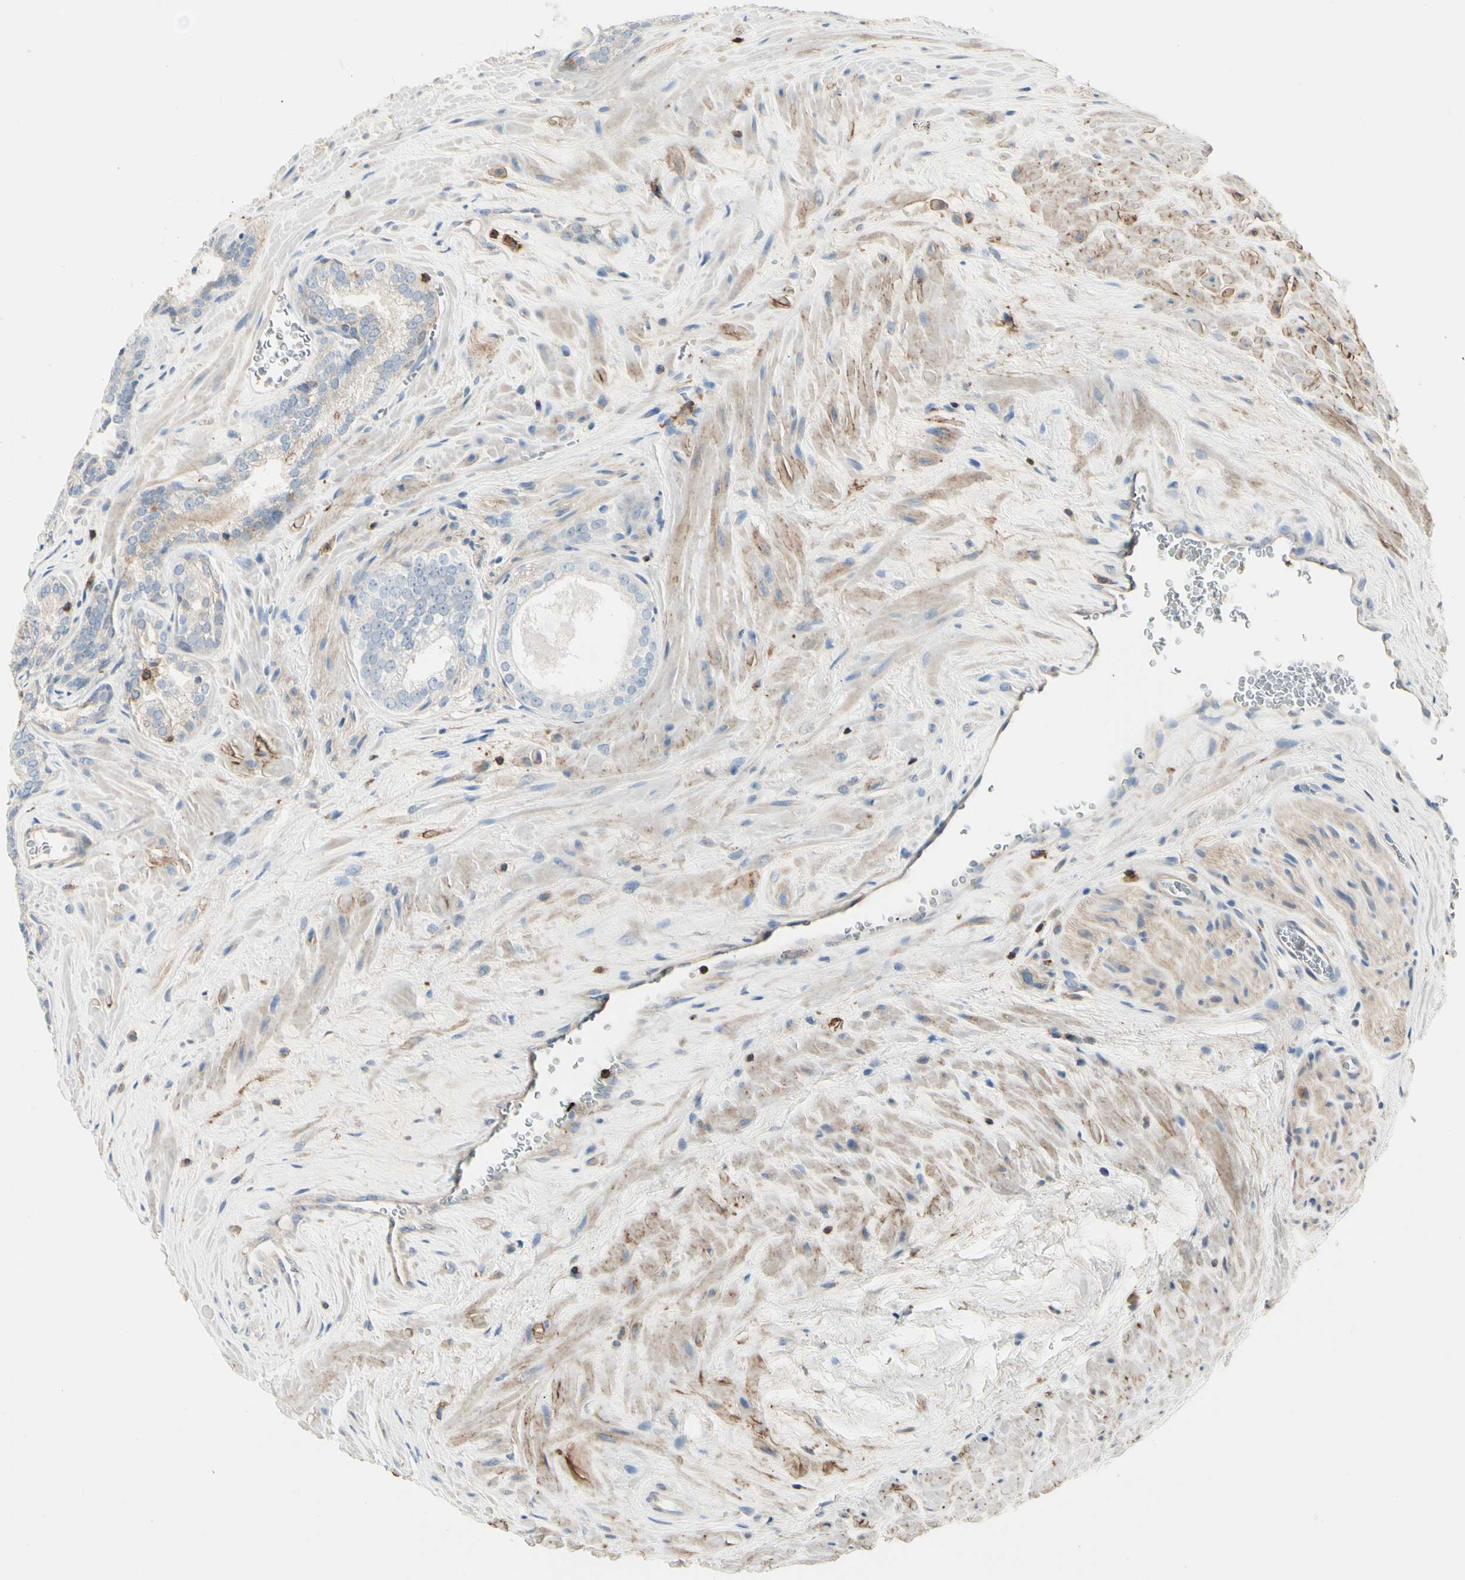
{"staining": {"intensity": "weak", "quantity": "25%-75%", "location": "cytoplasmic/membranous"}, "tissue": "prostate cancer", "cell_type": "Tumor cells", "image_type": "cancer", "snomed": [{"axis": "morphology", "description": "Adenocarcinoma, Low grade"}, {"axis": "topography", "description": "Prostate"}], "caption": "IHC histopathology image of neoplastic tissue: prostate low-grade adenocarcinoma stained using immunohistochemistry (IHC) demonstrates low levels of weak protein expression localized specifically in the cytoplasmic/membranous of tumor cells, appearing as a cytoplasmic/membranous brown color.", "gene": "CLEC2B", "patient": {"sex": "male", "age": 60}}